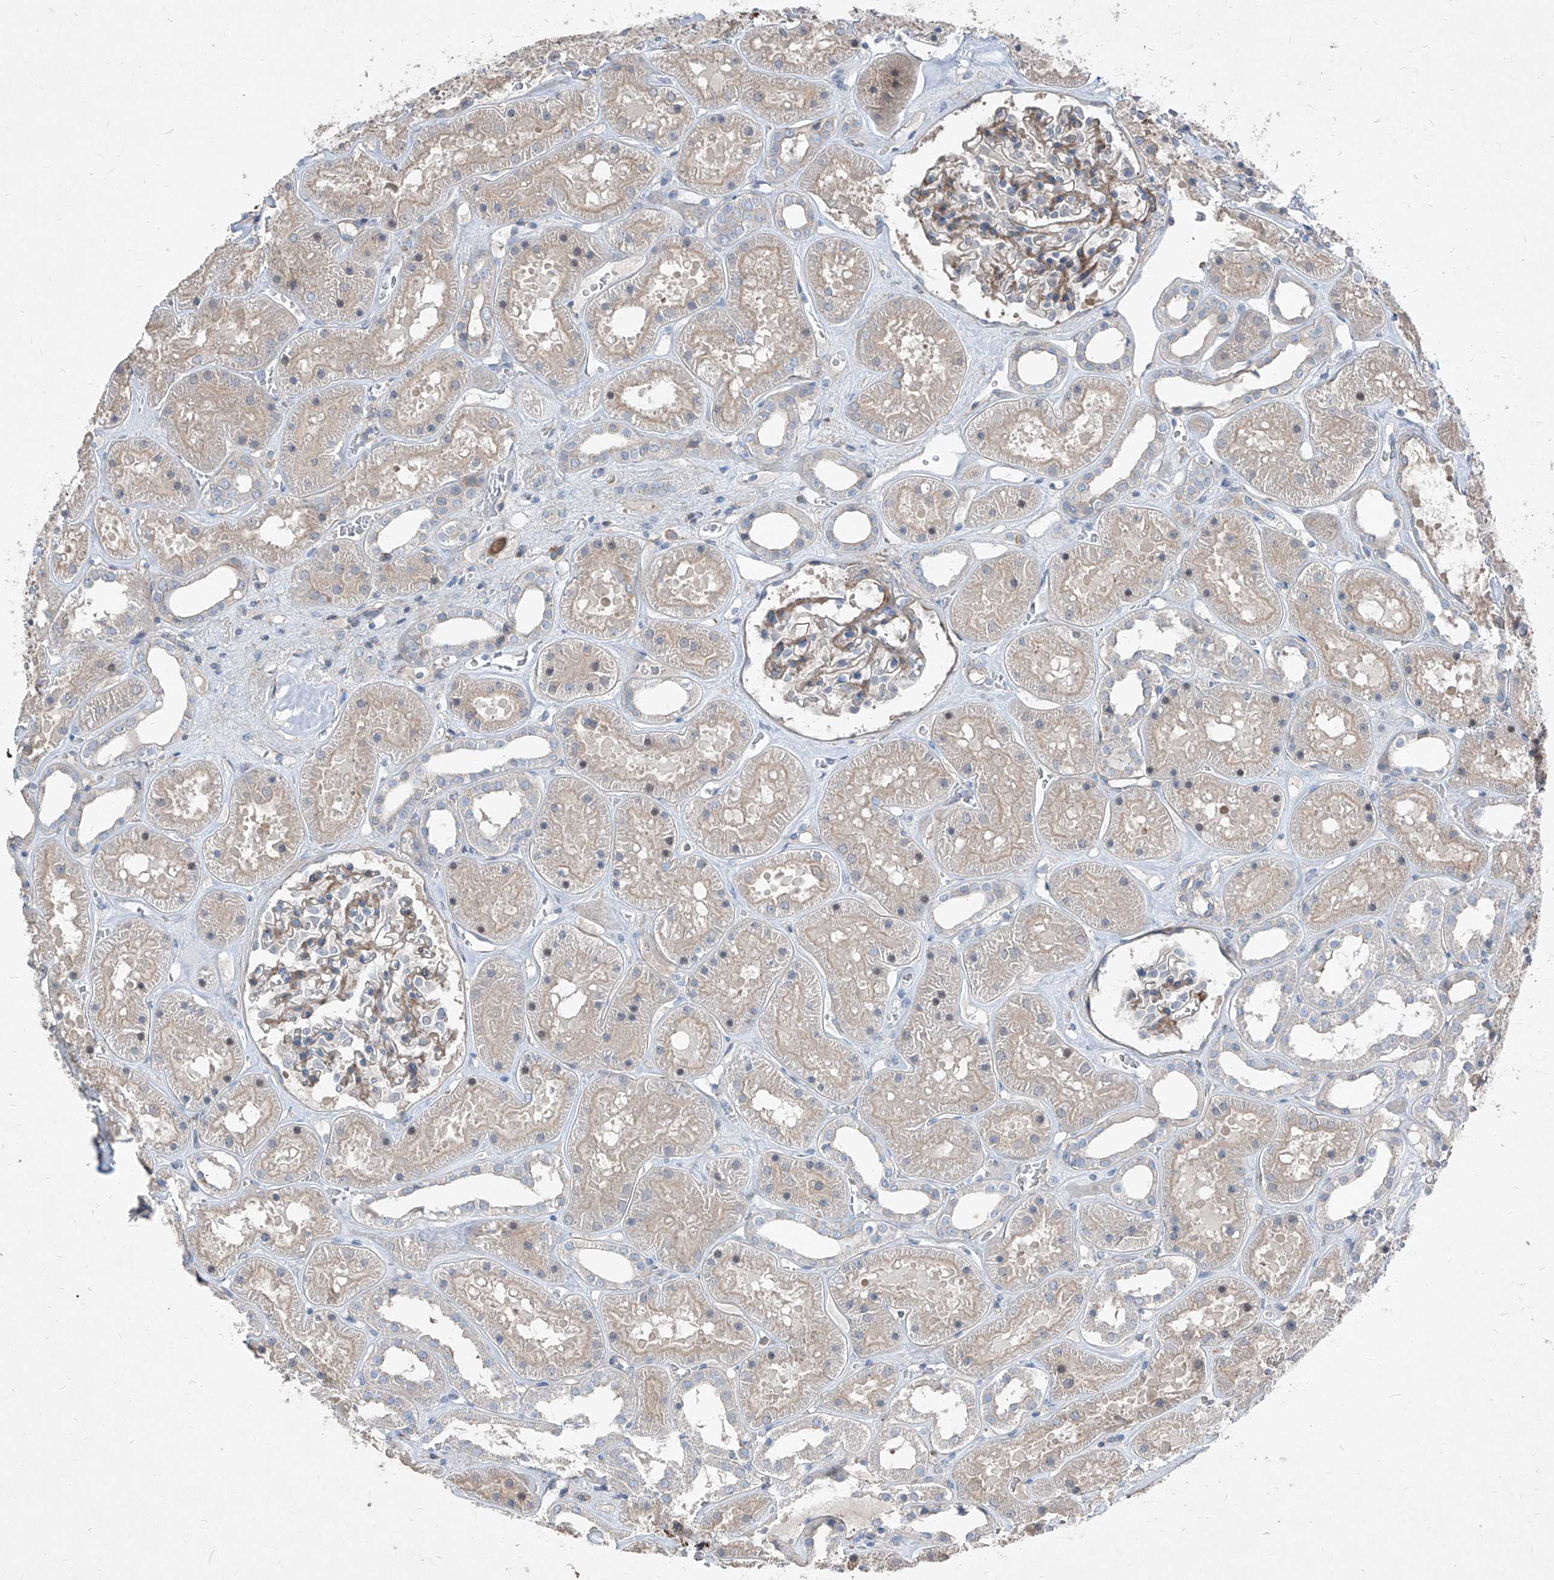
{"staining": {"intensity": "weak", "quantity": "25%-75%", "location": "cytoplasmic/membranous"}, "tissue": "kidney", "cell_type": "Cells in glomeruli", "image_type": "normal", "snomed": [{"axis": "morphology", "description": "Normal tissue, NOS"}, {"axis": "topography", "description": "Kidney"}], "caption": "About 25%-75% of cells in glomeruli in unremarkable human kidney exhibit weak cytoplasmic/membranous protein expression as visualized by brown immunohistochemical staining.", "gene": "UFD1", "patient": {"sex": "female", "age": 41}}